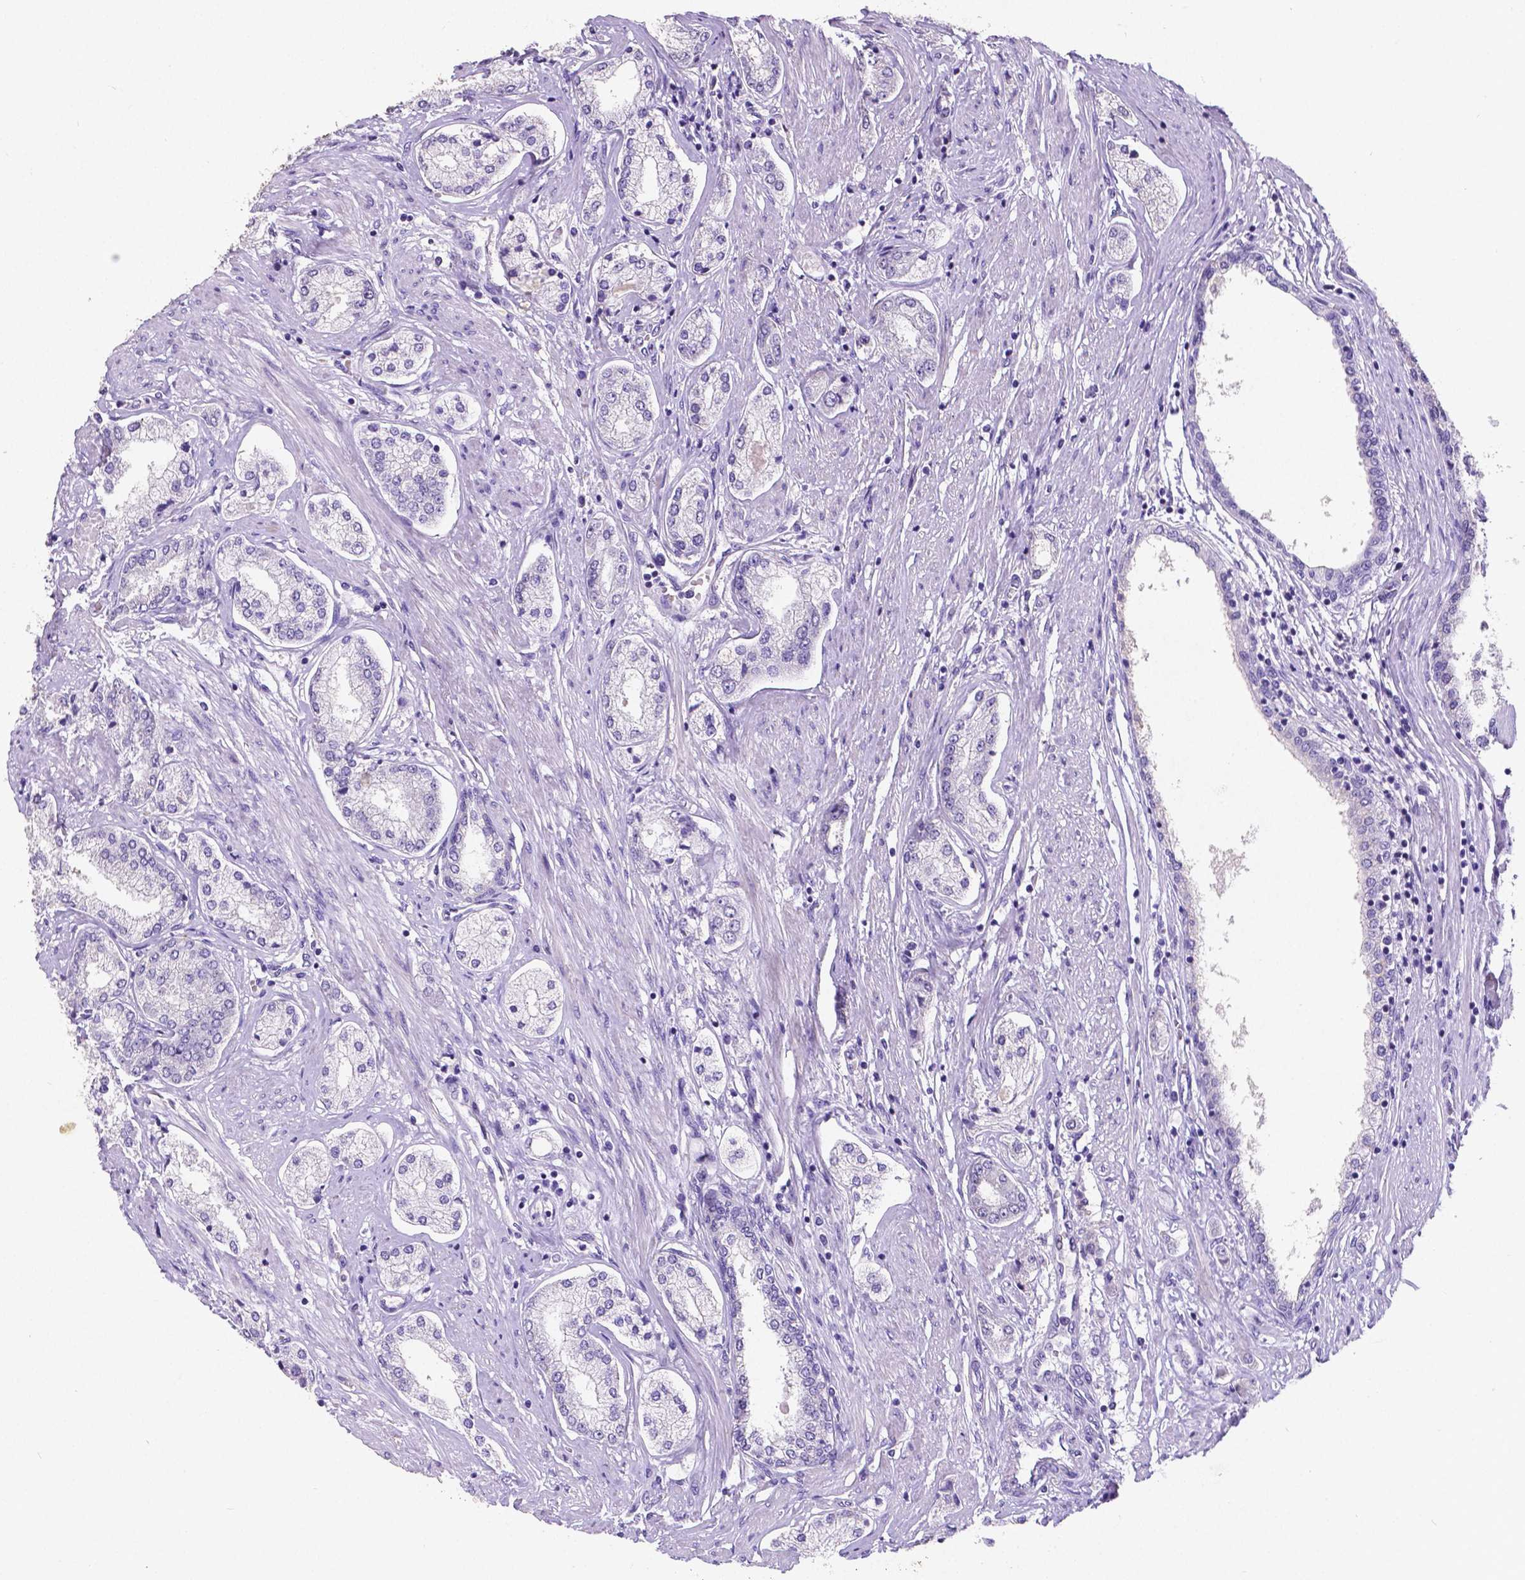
{"staining": {"intensity": "negative", "quantity": "none", "location": "none"}, "tissue": "prostate cancer", "cell_type": "Tumor cells", "image_type": "cancer", "snomed": [{"axis": "morphology", "description": "Adenocarcinoma, NOS"}, {"axis": "topography", "description": "Prostate"}], "caption": "Immunohistochemistry of adenocarcinoma (prostate) demonstrates no staining in tumor cells. Brightfield microscopy of IHC stained with DAB (3,3'-diaminobenzidine) (brown) and hematoxylin (blue), captured at high magnification.", "gene": "SATB2", "patient": {"sex": "male", "age": 63}}